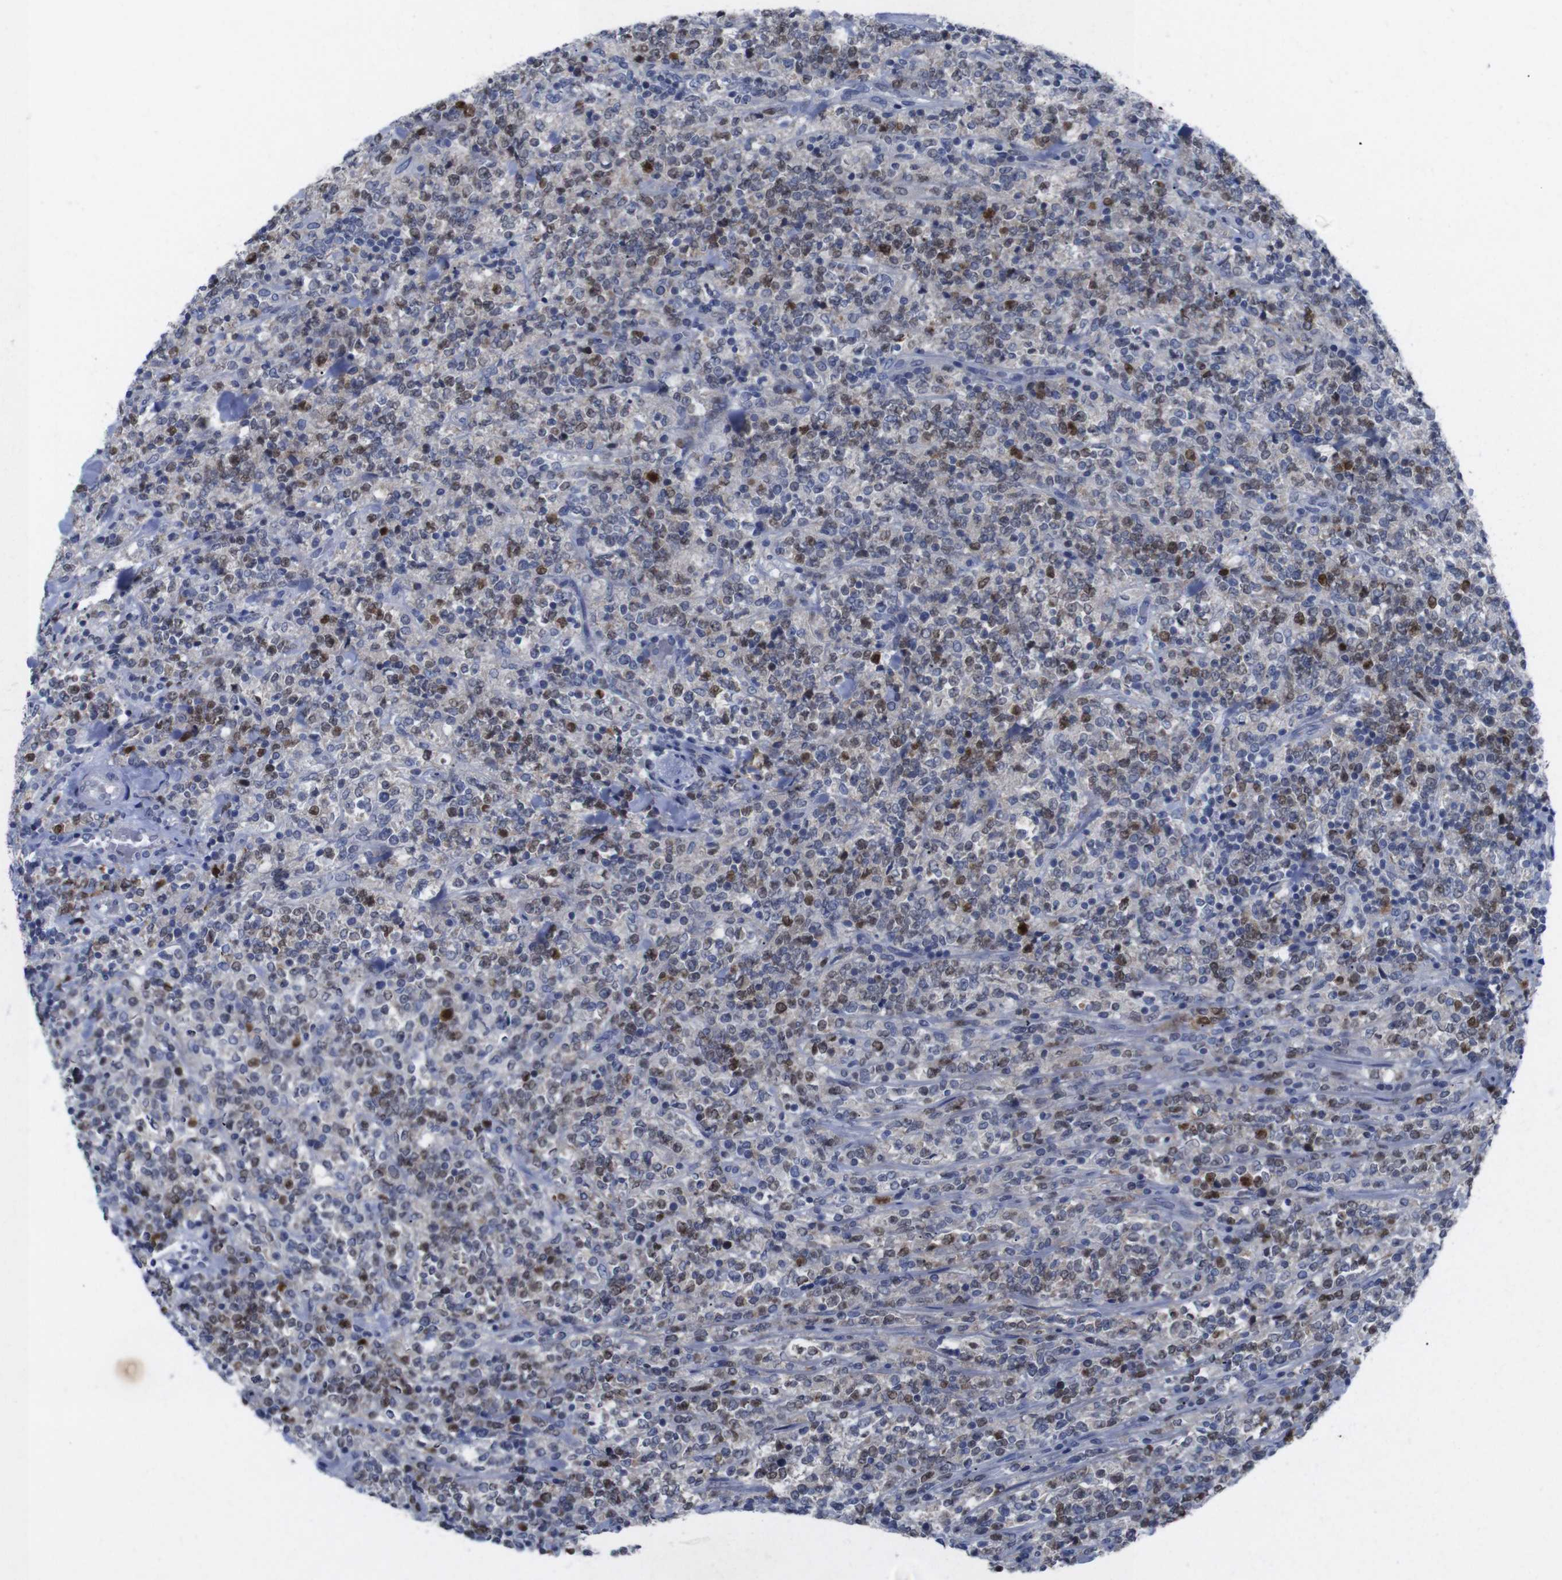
{"staining": {"intensity": "moderate", "quantity": "25%-75%", "location": "nuclear"}, "tissue": "lymphoma", "cell_type": "Tumor cells", "image_type": "cancer", "snomed": [{"axis": "morphology", "description": "Malignant lymphoma, non-Hodgkin's type, High grade"}, {"axis": "topography", "description": "Soft tissue"}], "caption": "A histopathology image showing moderate nuclear positivity in approximately 25%-75% of tumor cells in malignant lymphoma, non-Hodgkin's type (high-grade), as visualized by brown immunohistochemical staining.", "gene": "IRF4", "patient": {"sex": "male", "age": 18}}